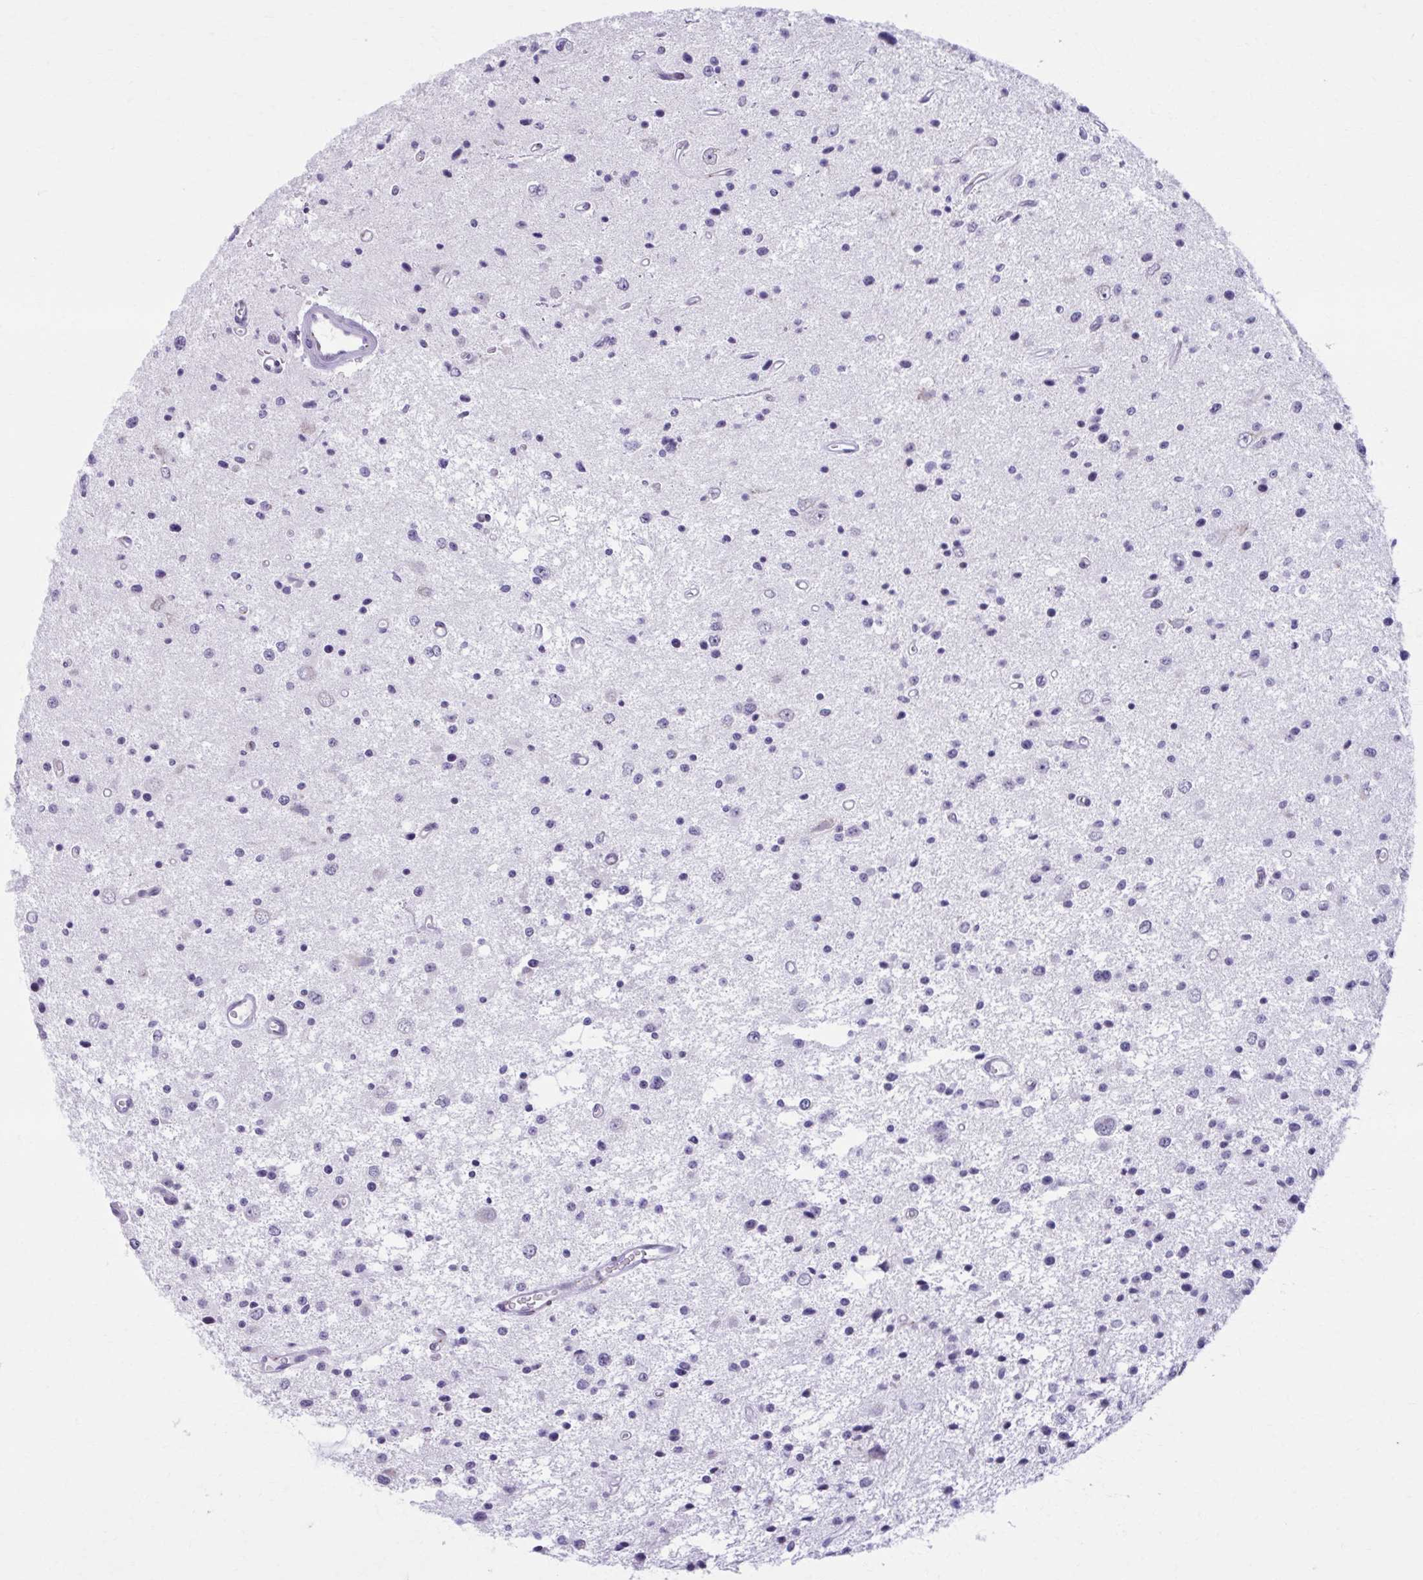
{"staining": {"intensity": "negative", "quantity": "none", "location": "none"}, "tissue": "glioma", "cell_type": "Tumor cells", "image_type": "cancer", "snomed": [{"axis": "morphology", "description": "Glioma, malignant, Low grade"}, {"axis": "topography", "description": "Brain"}], "caption": "IHC micrograph of neoplastic tissue: human malignant low-grade glioma stained with DAB reveals no significant protein positivity in tumor cells.", "gene": "ZNF682", "patient": {"sex": "male", "age": 43}}